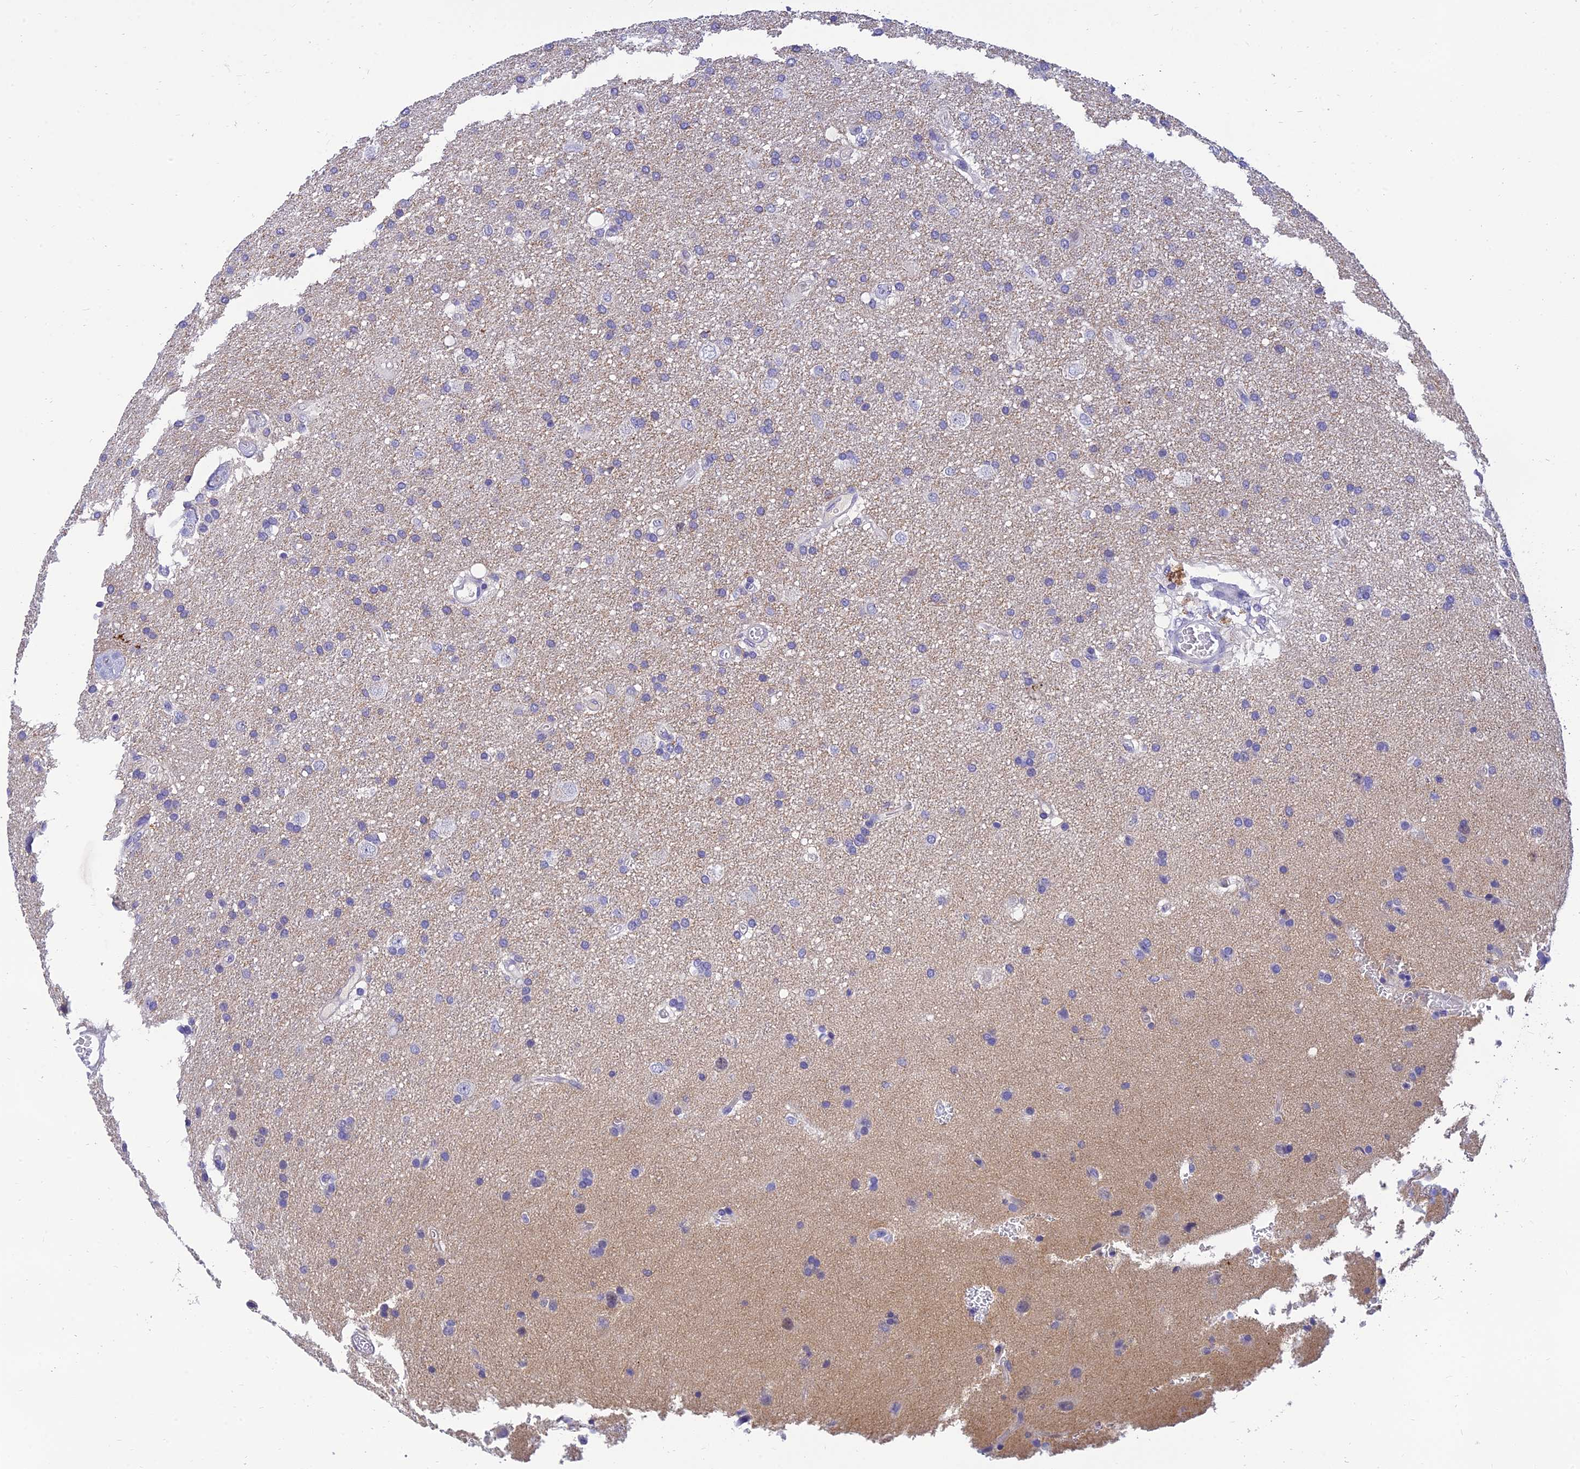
{"staining": {"intensity": "negative", "quantity": "none", "location": "none"}, "tissue": "glioma", "cell_type": "Tumor cells", "image_type": "cancer", "snomed": [{"axis": "morphology", "description": "Glioma, malignant, Low grade"}, {"axis": "topography", "description": "Brain"}], "caption": "Immunohistochemistry of human glioma reveals no positivity in tumor cells.", "gene": "TMEM161B", "patient": {"sex": "male", "age": 66}}